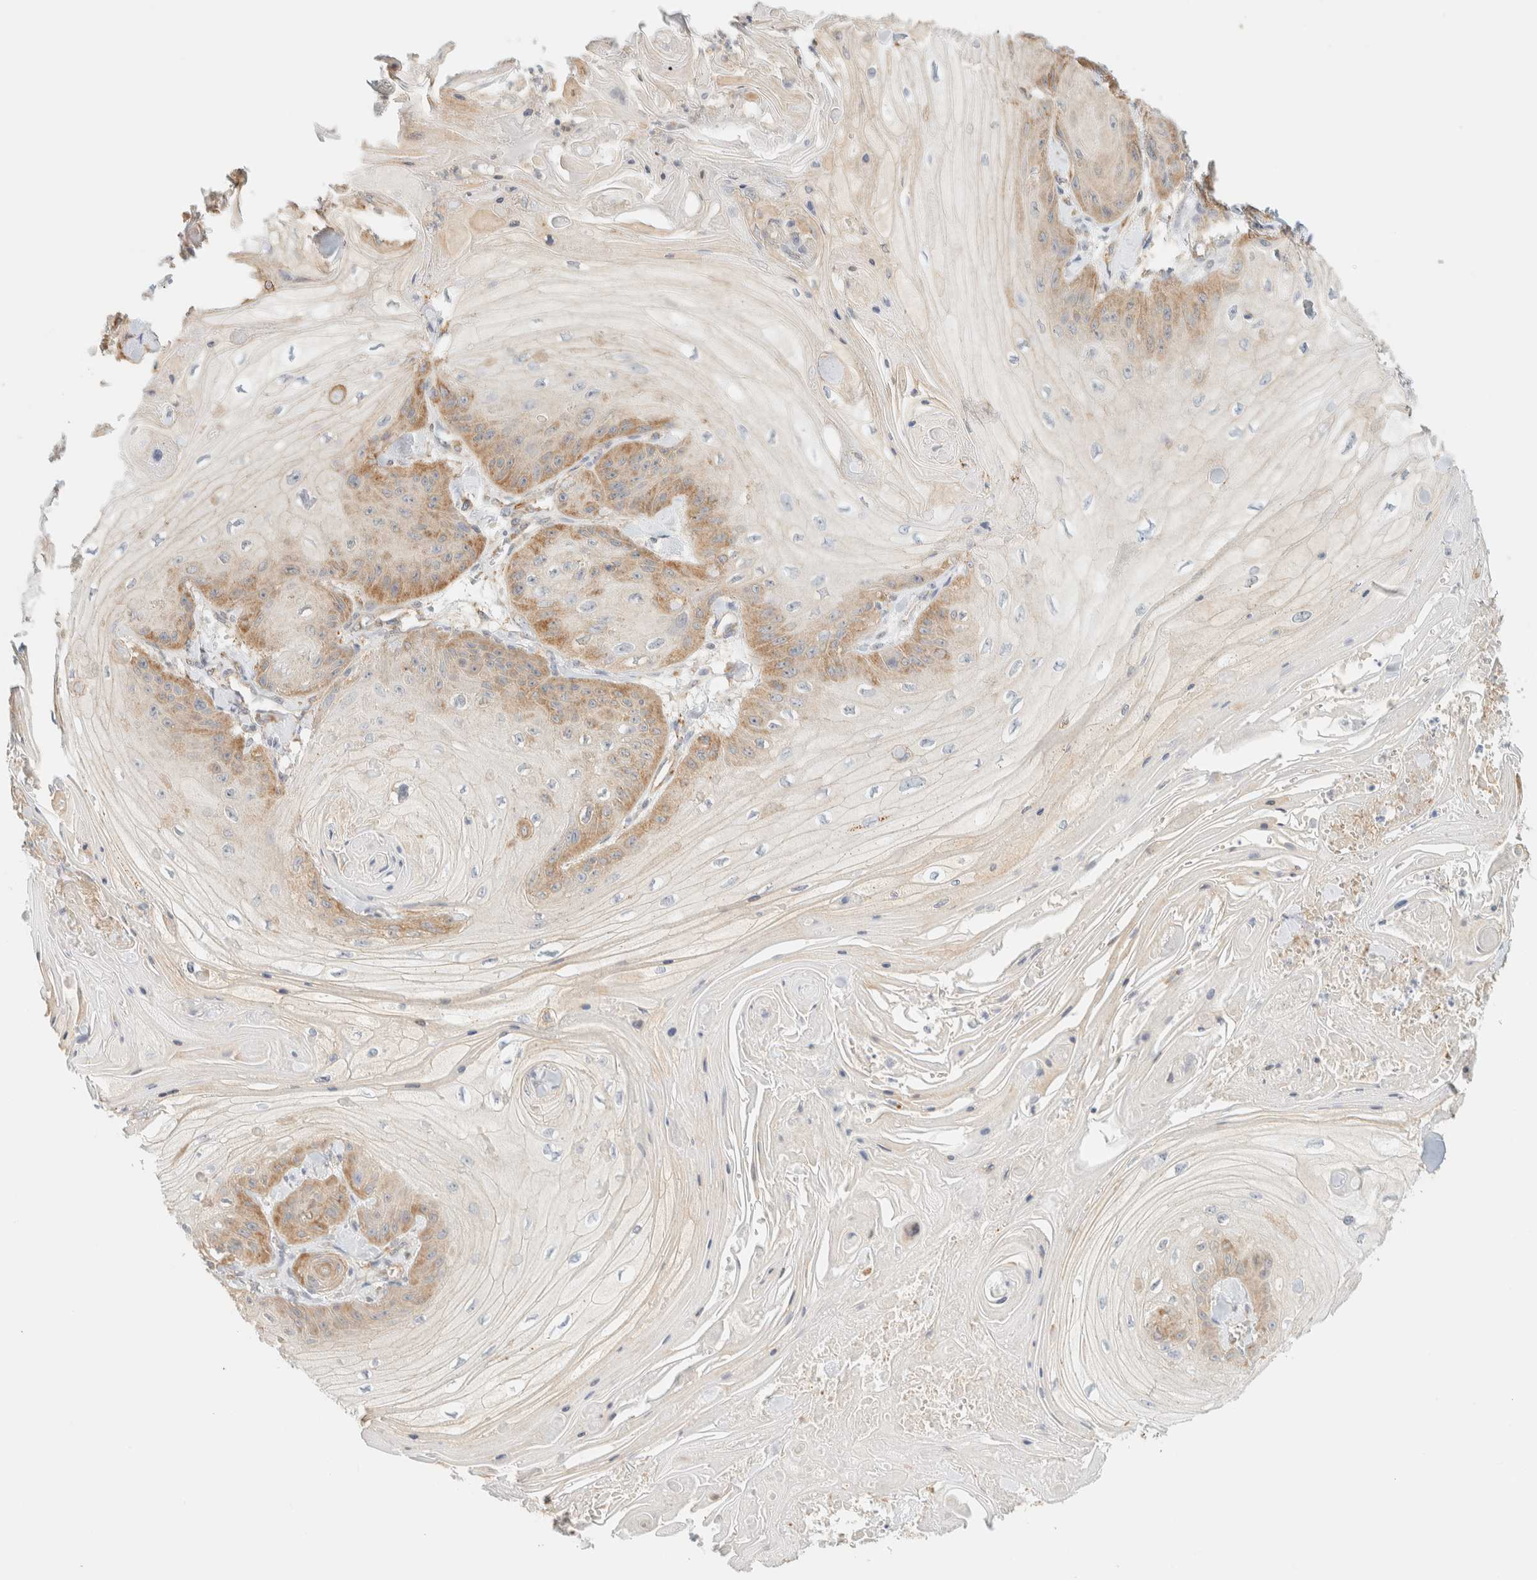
{"staining": {"intensity": "moderate", "quantity": "25%-75%", "location": "cytoplasmic/membranous"}, "tissue": "skin cancer", "cell_type": "Tumor cells", "image_type": "cancer", "snomed": [{"axis": "morphology", "description": "Squamous cell carcinoma, NOS"}, {"axis": "topography", "description": "Skin"}], "caption": "Tumor cells show medium levels of moderate cytoplasmic/membranous staining in approximately 25%-75% of cells in human skin cancer. The protein of interest is stained brown, and the nuclei are stained in blue (DAB (3,3'-diaminobenzidine) IHC with brightfield microscopy, high magnification).", "gene": "TBC1D8B", "patient": {"sex": "male", "age": 74}}